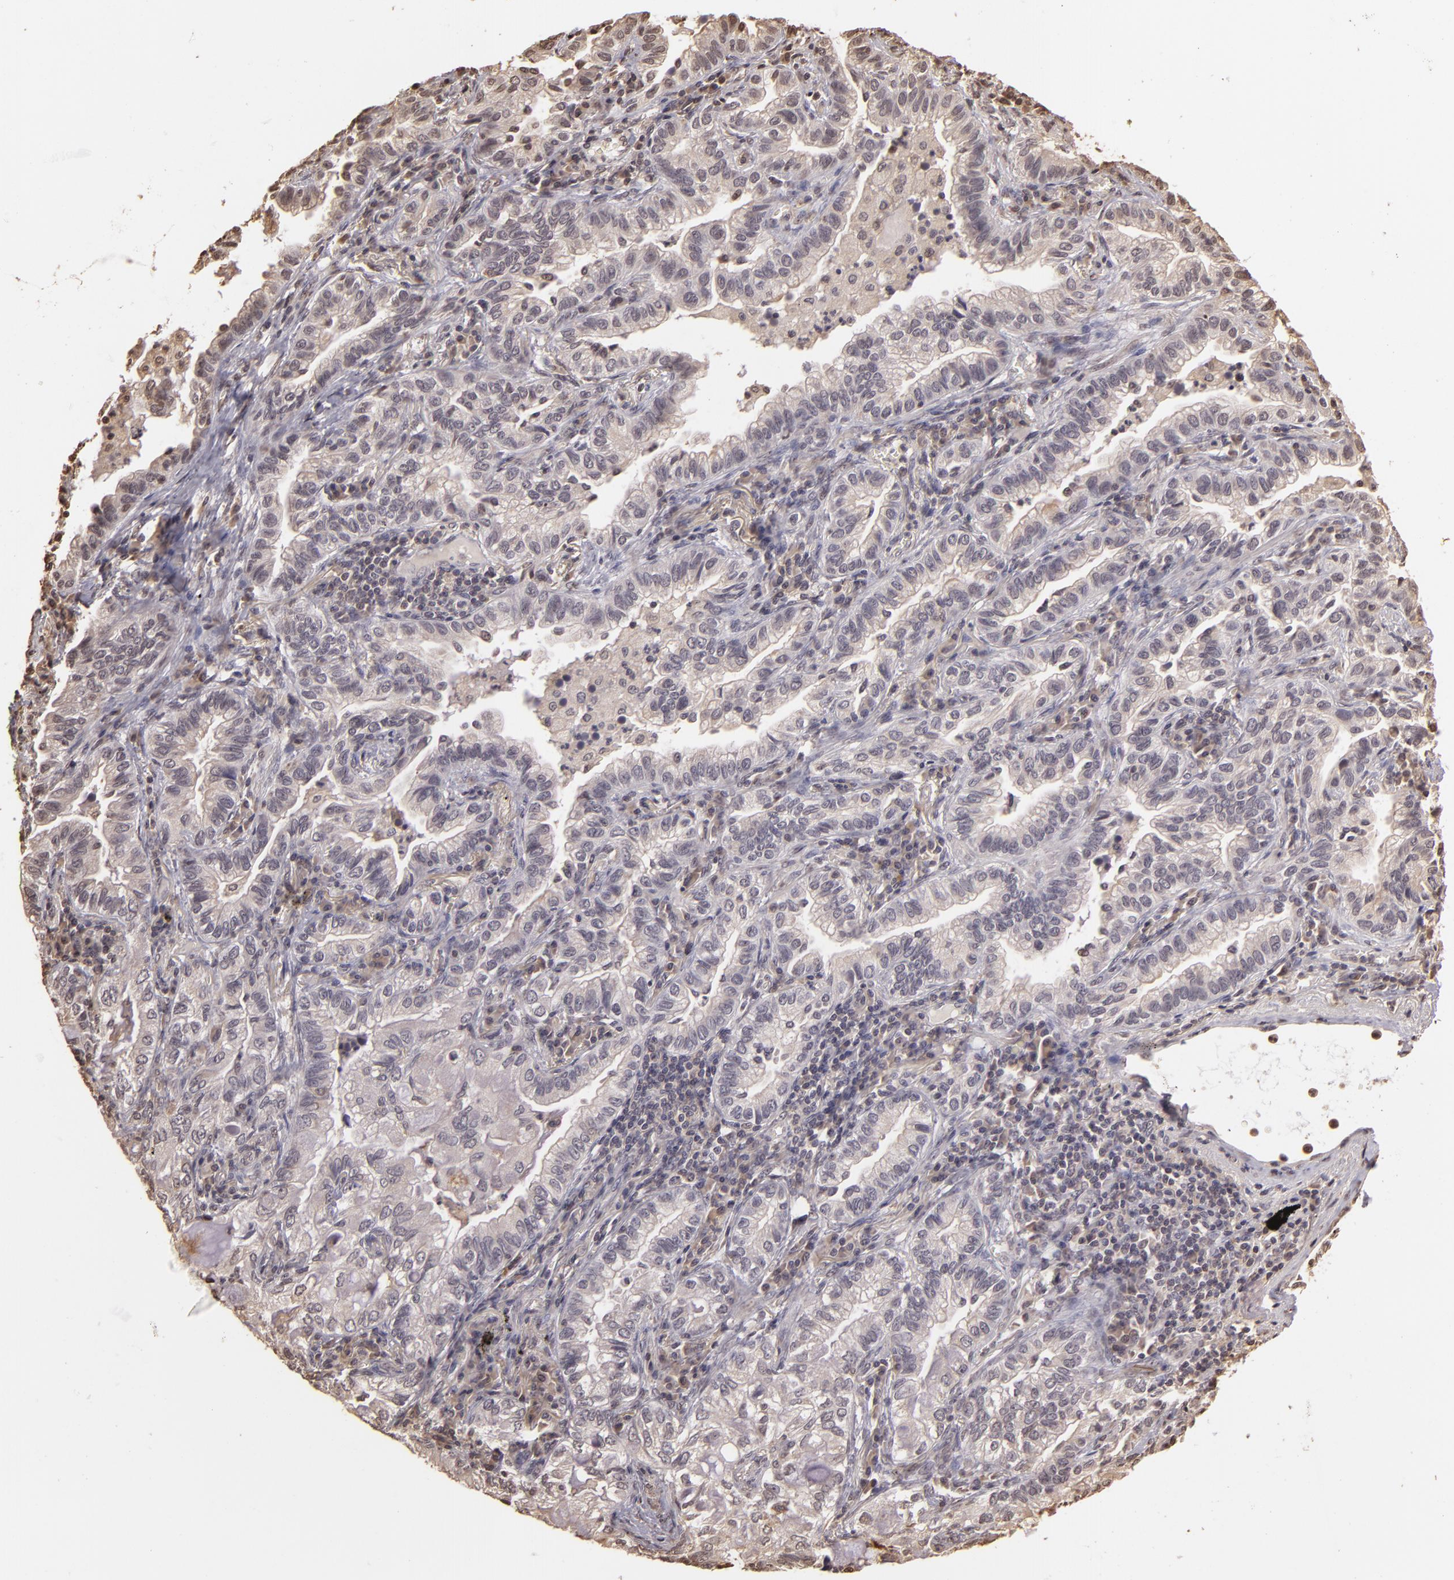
{"staining": {"intensity": "negative", "quantity": "none", "location": "none"}, "tissue": "lung cancer", "cell_type": "Tumor cells", "image_type": "cancer", "snomed": [{"axis": "morphology", "description": "Adenocarcinoma, NOS"}, {"axis": "topography", "description": "Lung"}], "caption": "Immunohistochemistry (IHC) histopathology image of neoplastic tissue: human adenocarcinoma (lung) stained with DAB demonstrates no significant protein positivity in tumor cells.", "gene": "ARPC2", "patient": {"sex": "female", "age": 50}}